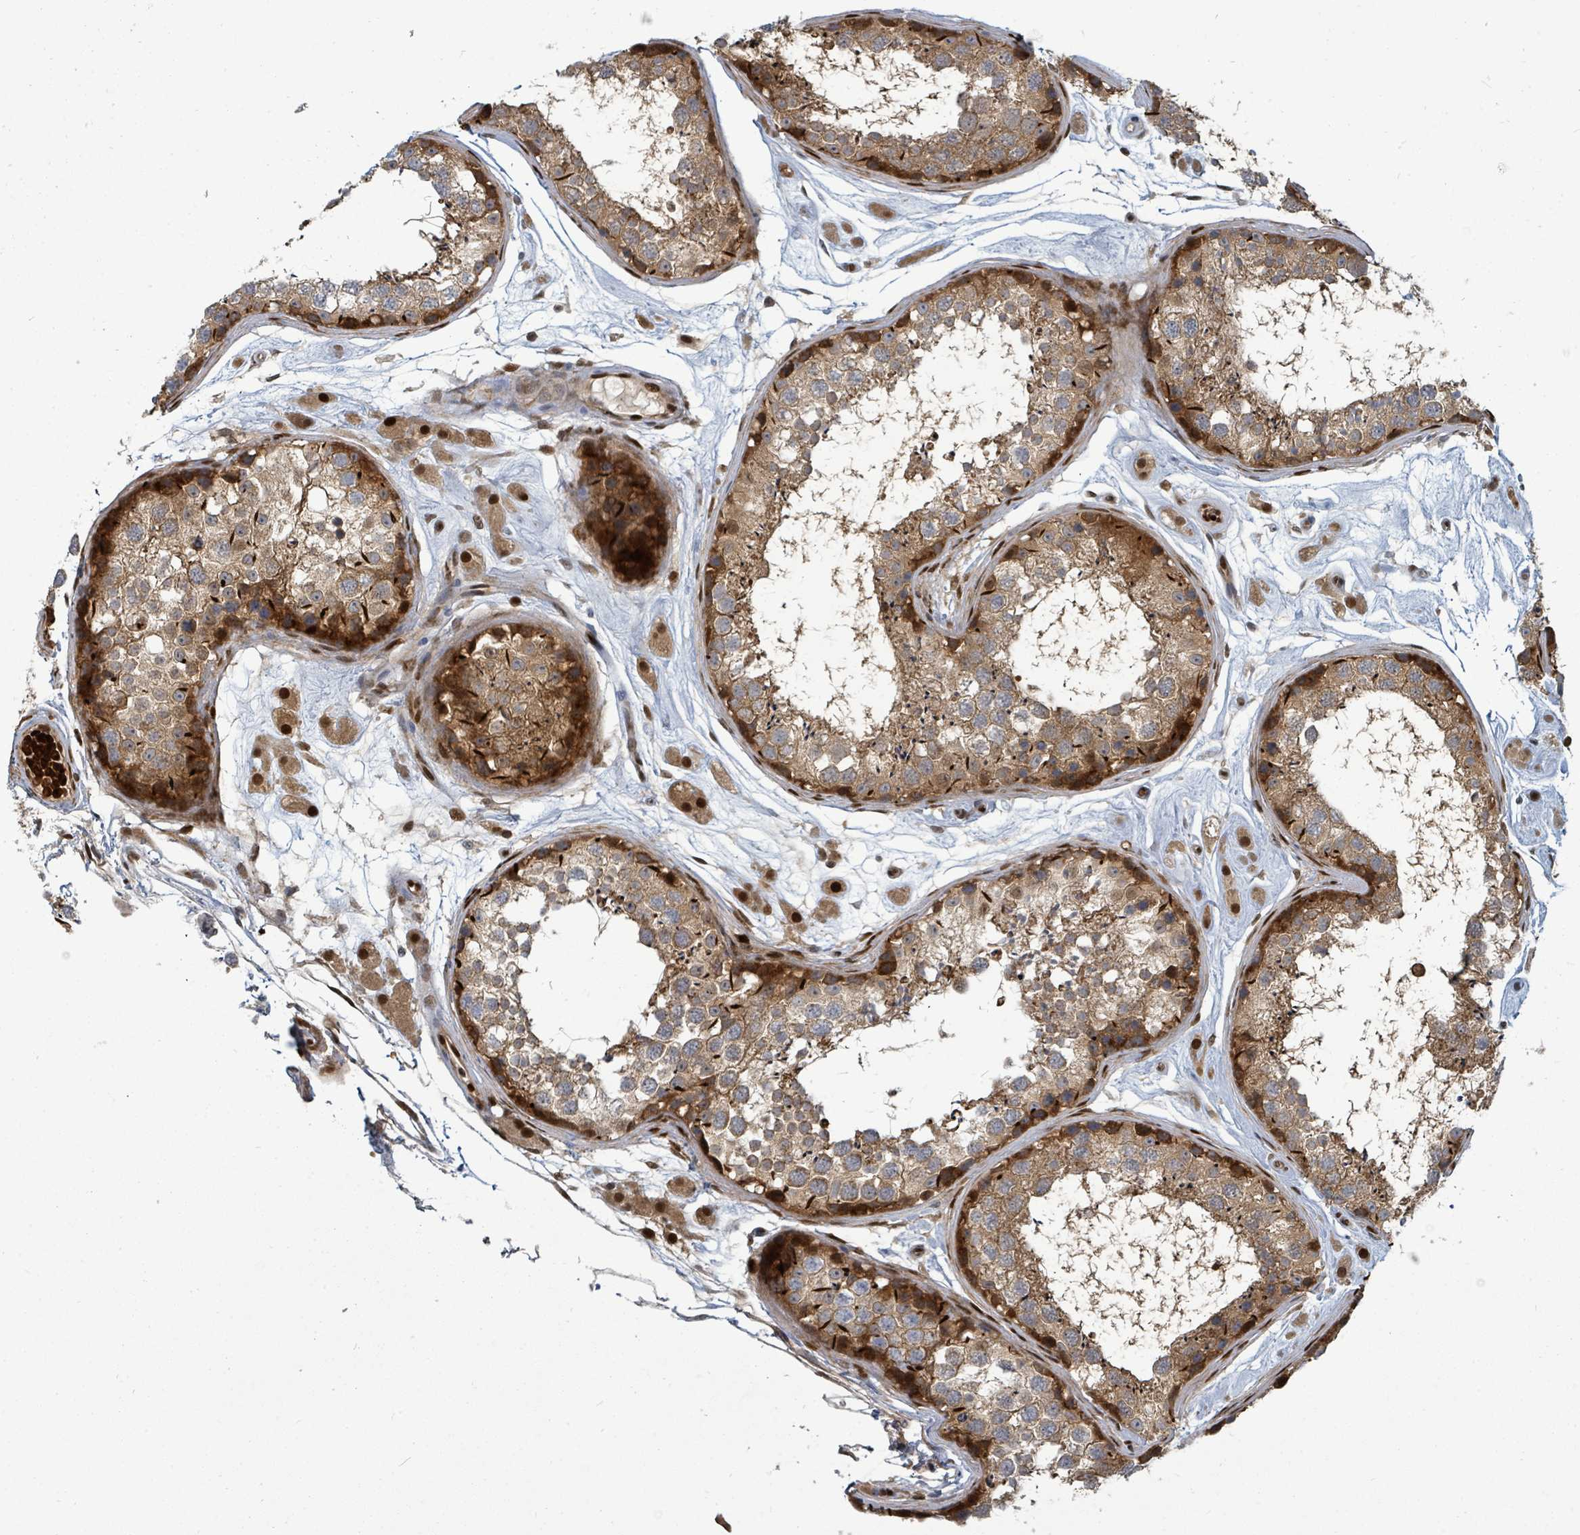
{"staining": {"intensity": "strong", "quantity": ">75%", "location": "cytoplasmic/membranous"}, "tissue": "testis", "cell_type": "Cells in seminiferous ducts", "image_type": "normal", "snomed": [{"axis": "morphology", "description": "Normal tissue, NOS"}, {"axis": "topography", "description": "Testis"}], "caption": "Immunohistochemistry of unremarkable testis exhibits high levels of strong cytoplasmic/membranous expression in about >75% of cells in seminiferous ducts.", "gene": "TRDMT1", "patient": {"sex": "male", "age": 25}}